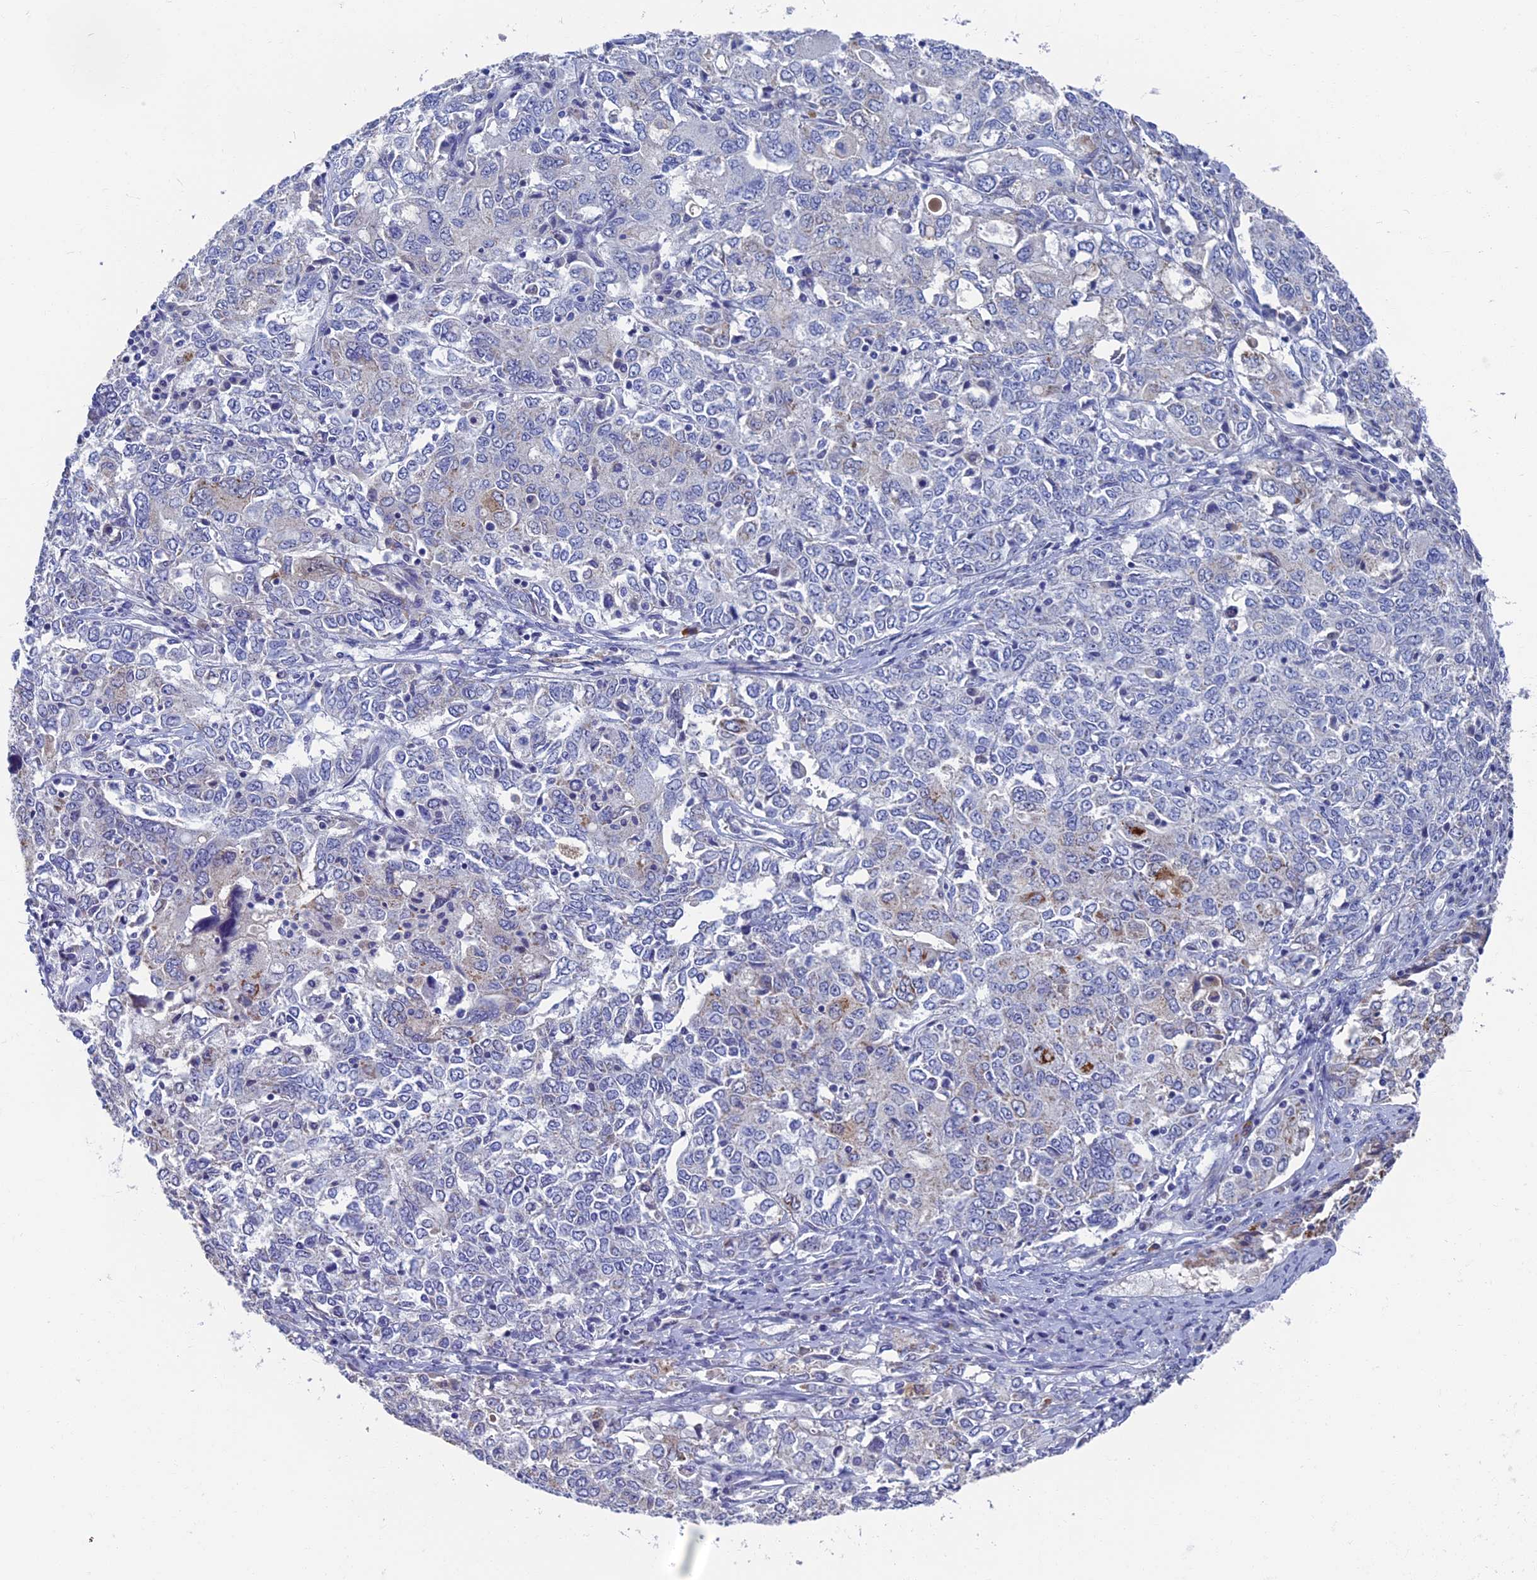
{"staining": {"intensity": "moderate", "quantity": "<25%", "location": "cytoplasmic/membranous"}, "tissue": "ovarian cancer", "cell_type": "Tumor cells", "image_type": "cancer", "snomed": [{"axis": "morphology", "description": "Carcinoma, endometroid"}, {"axis": "topography", "description": "Ovary"}], "caption": "IHC (DAB) staining of ovarian cancer (endometroid carcinoma) displays moderate cytoplasmic/membranous protein expression in approximately <25% of tumor cells.", "gene": "OAT", "patient": {"sex": "female", "age": 62}}